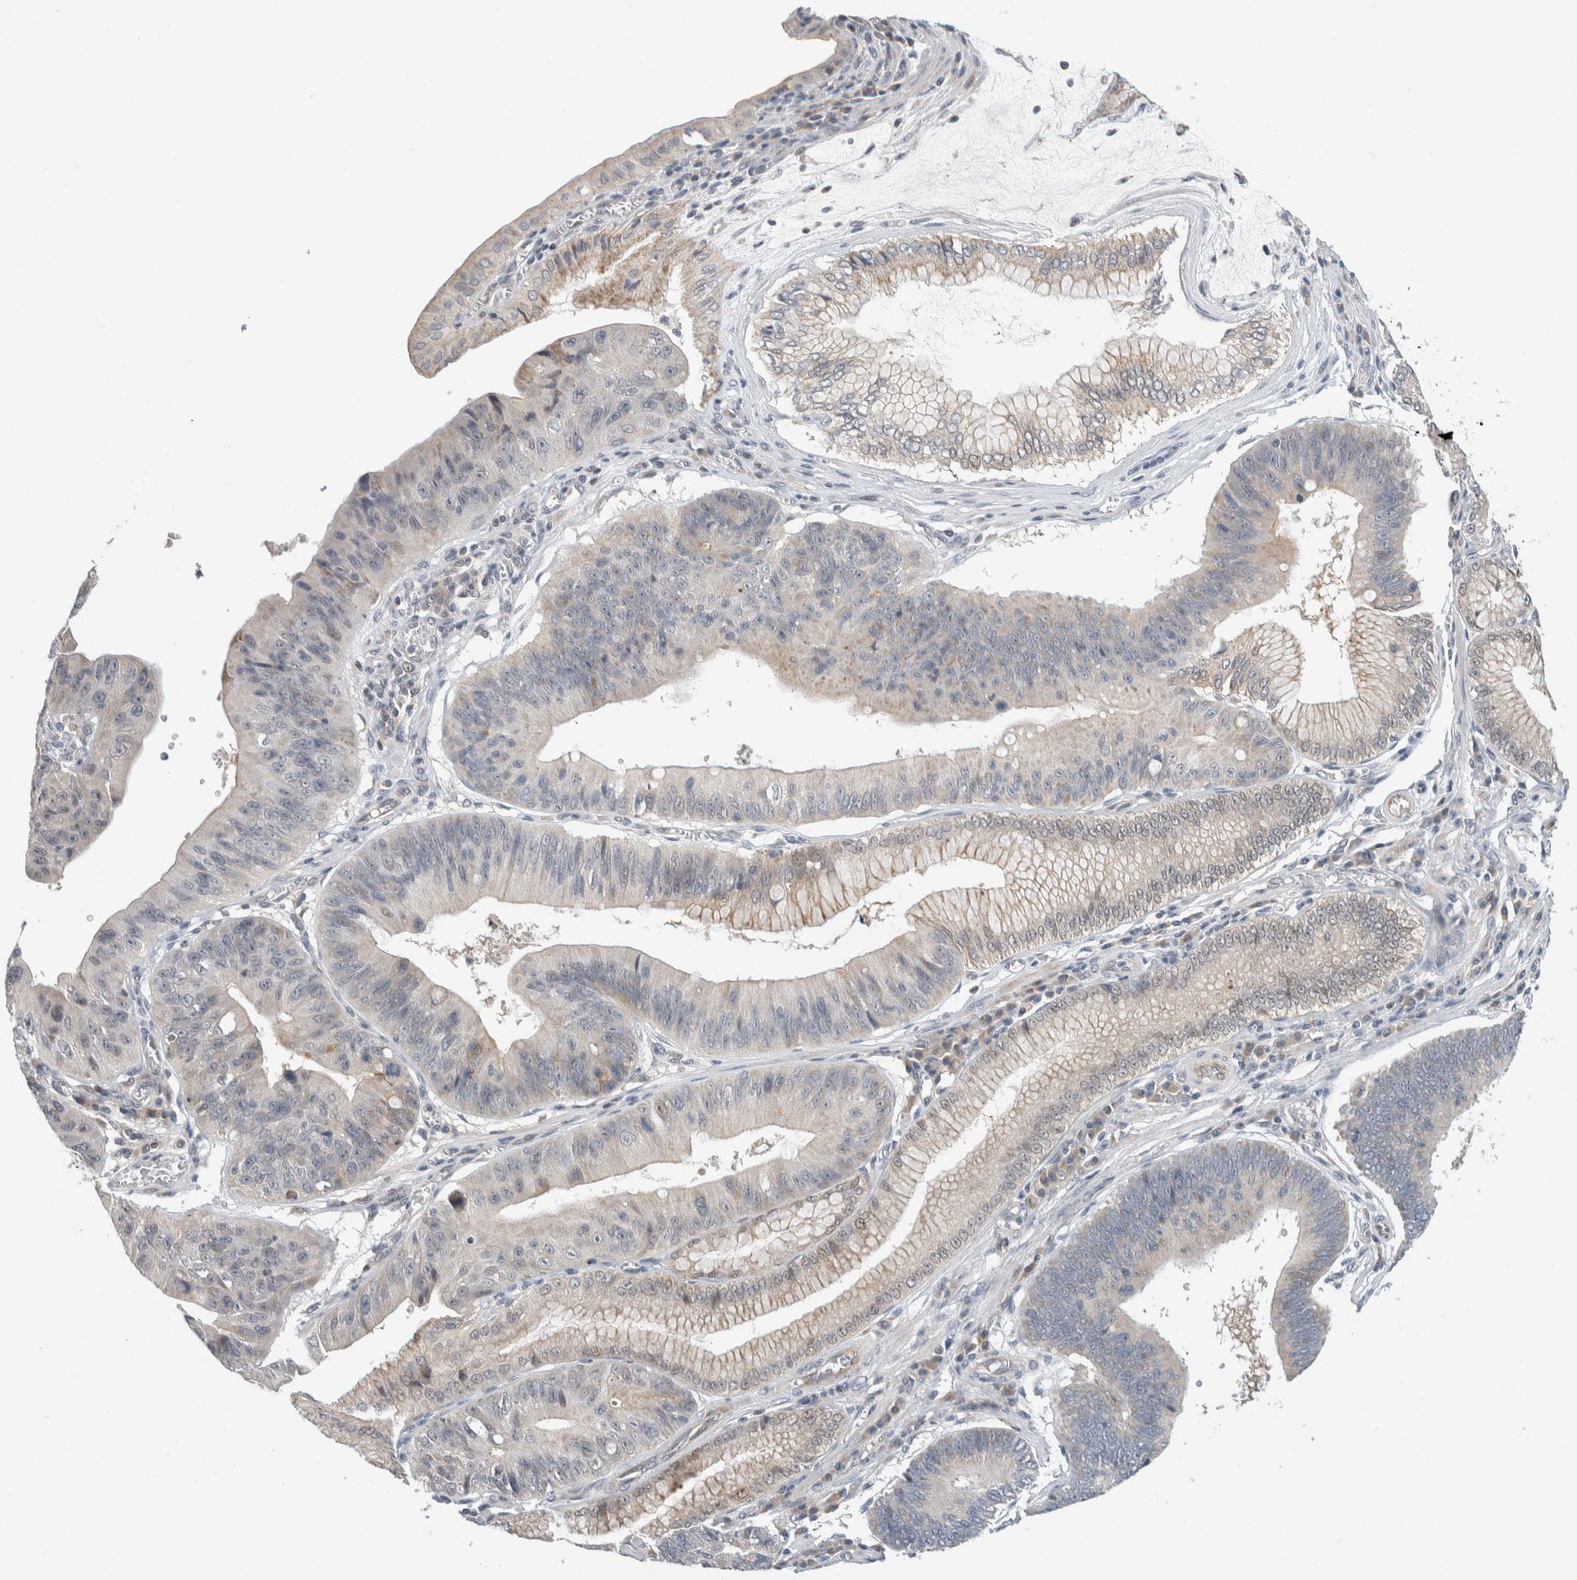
{"staining": {"intensity": "negative", "quantity": "none", "location": "none"}, "tissue": "stomach cancer", "cell_type": "Tumor cells", "image_type": "cancer", "snomed": [{"axis": "morphology", "description": "Adenocarcinoma, NOS"}, {"axis": "topography", "description": "Stomach"}], "caption": "An IHC image of stomach cancer is shown. There is no staining in tumor cells of stomach cancer.", "gene": "SHPK", "patient": {"sex": "male", "age": 59}}